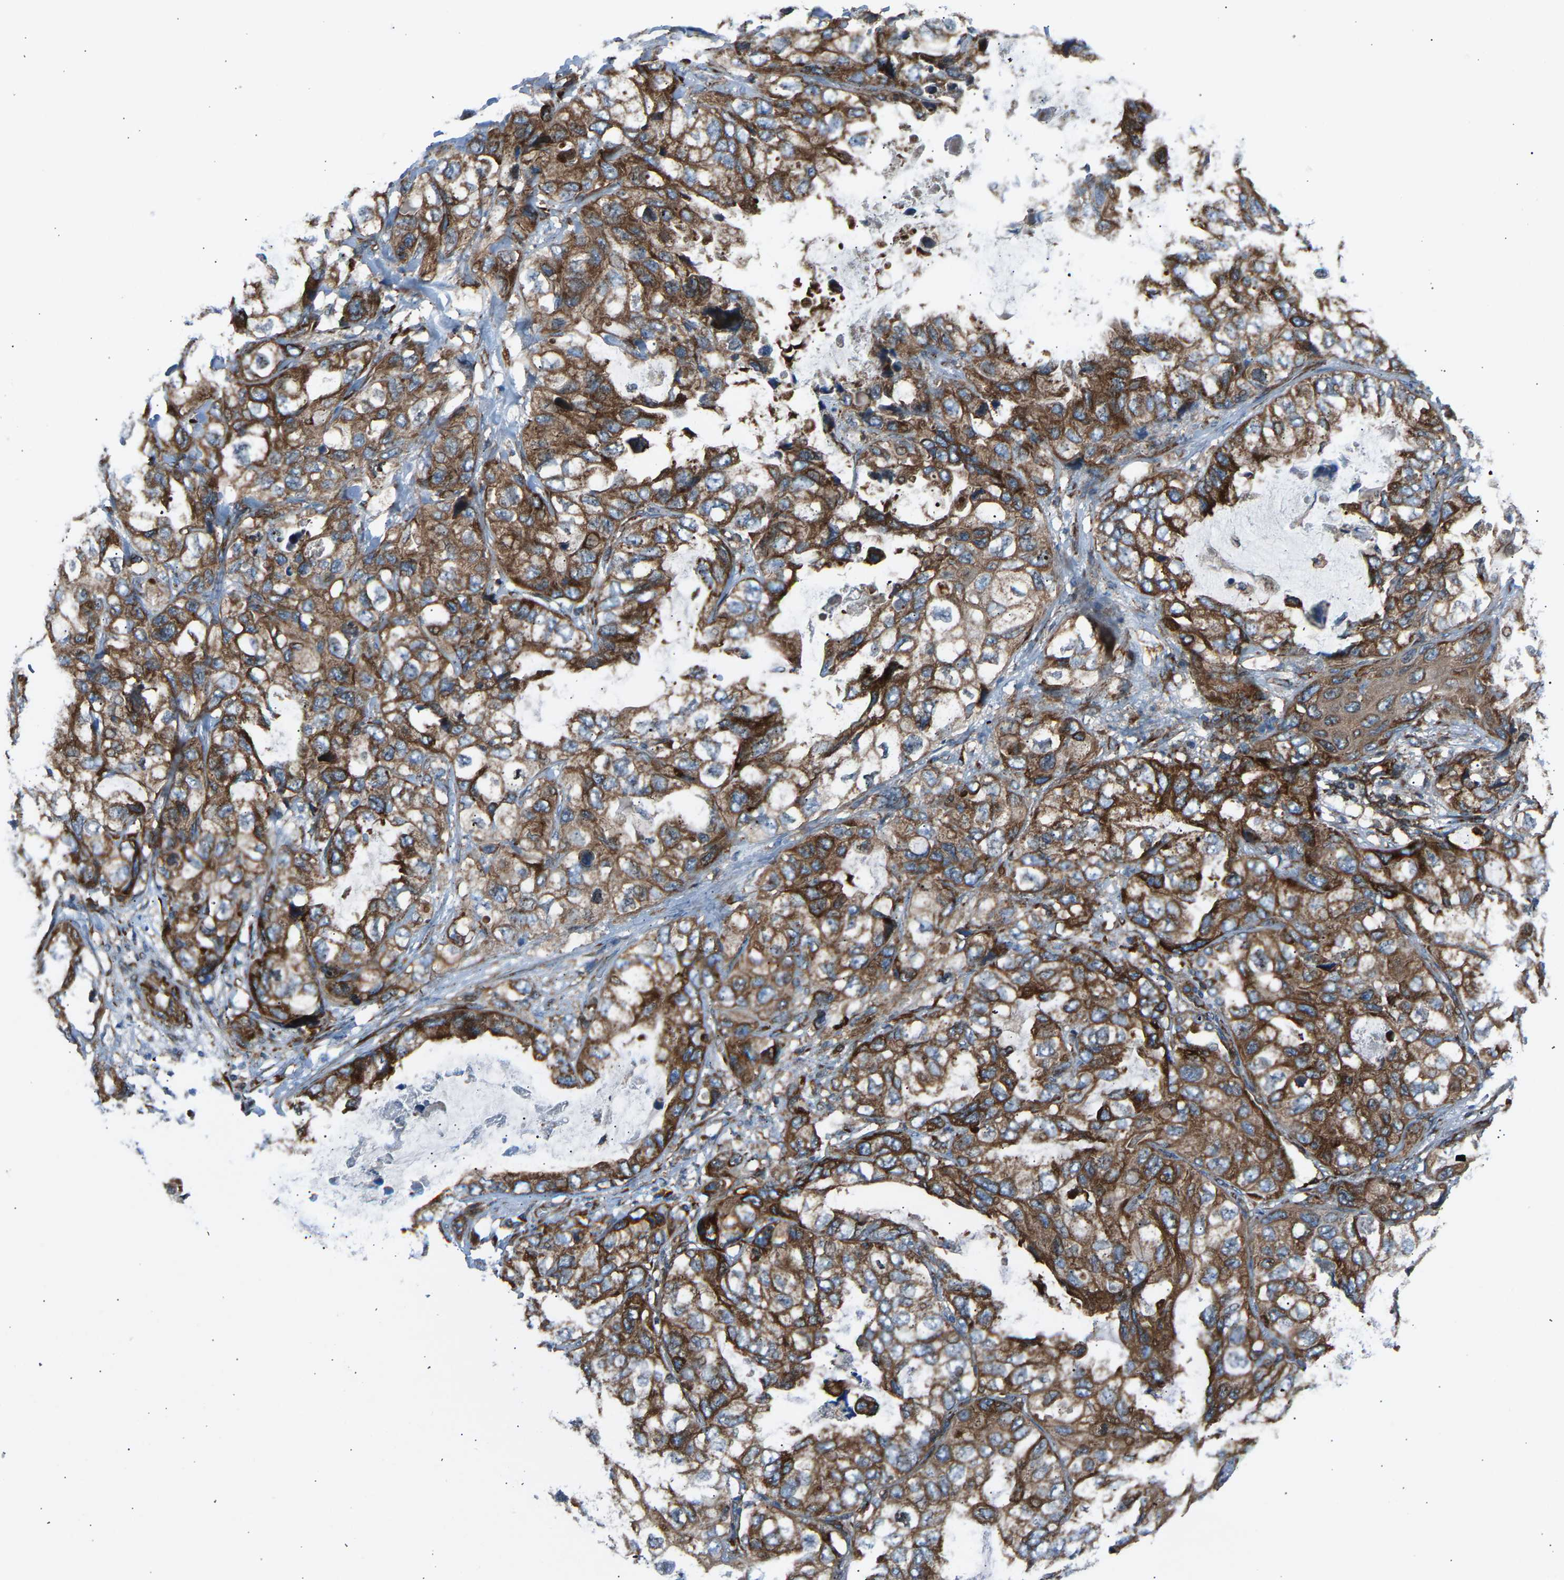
{"staining": {"intensity": "strong", "quantity": ">75%", "location": "cytoplasmic/membranous"}, "tissue": "lung cancer", "cell_type": "Tumor cells", "image_type": "cancer", "snomed": [{"axis": "morphology", "description": "Squamous cell carcinoma, NOS"}, {"axis": "topography", "description": "Lung"}], "caption": "Human squamous cell carcinoma (lung) stained with a protein marker exhibits strong staining in tumor cells.", "gene": "VPS41", "patient": {"sex": "female", "age": 73}}